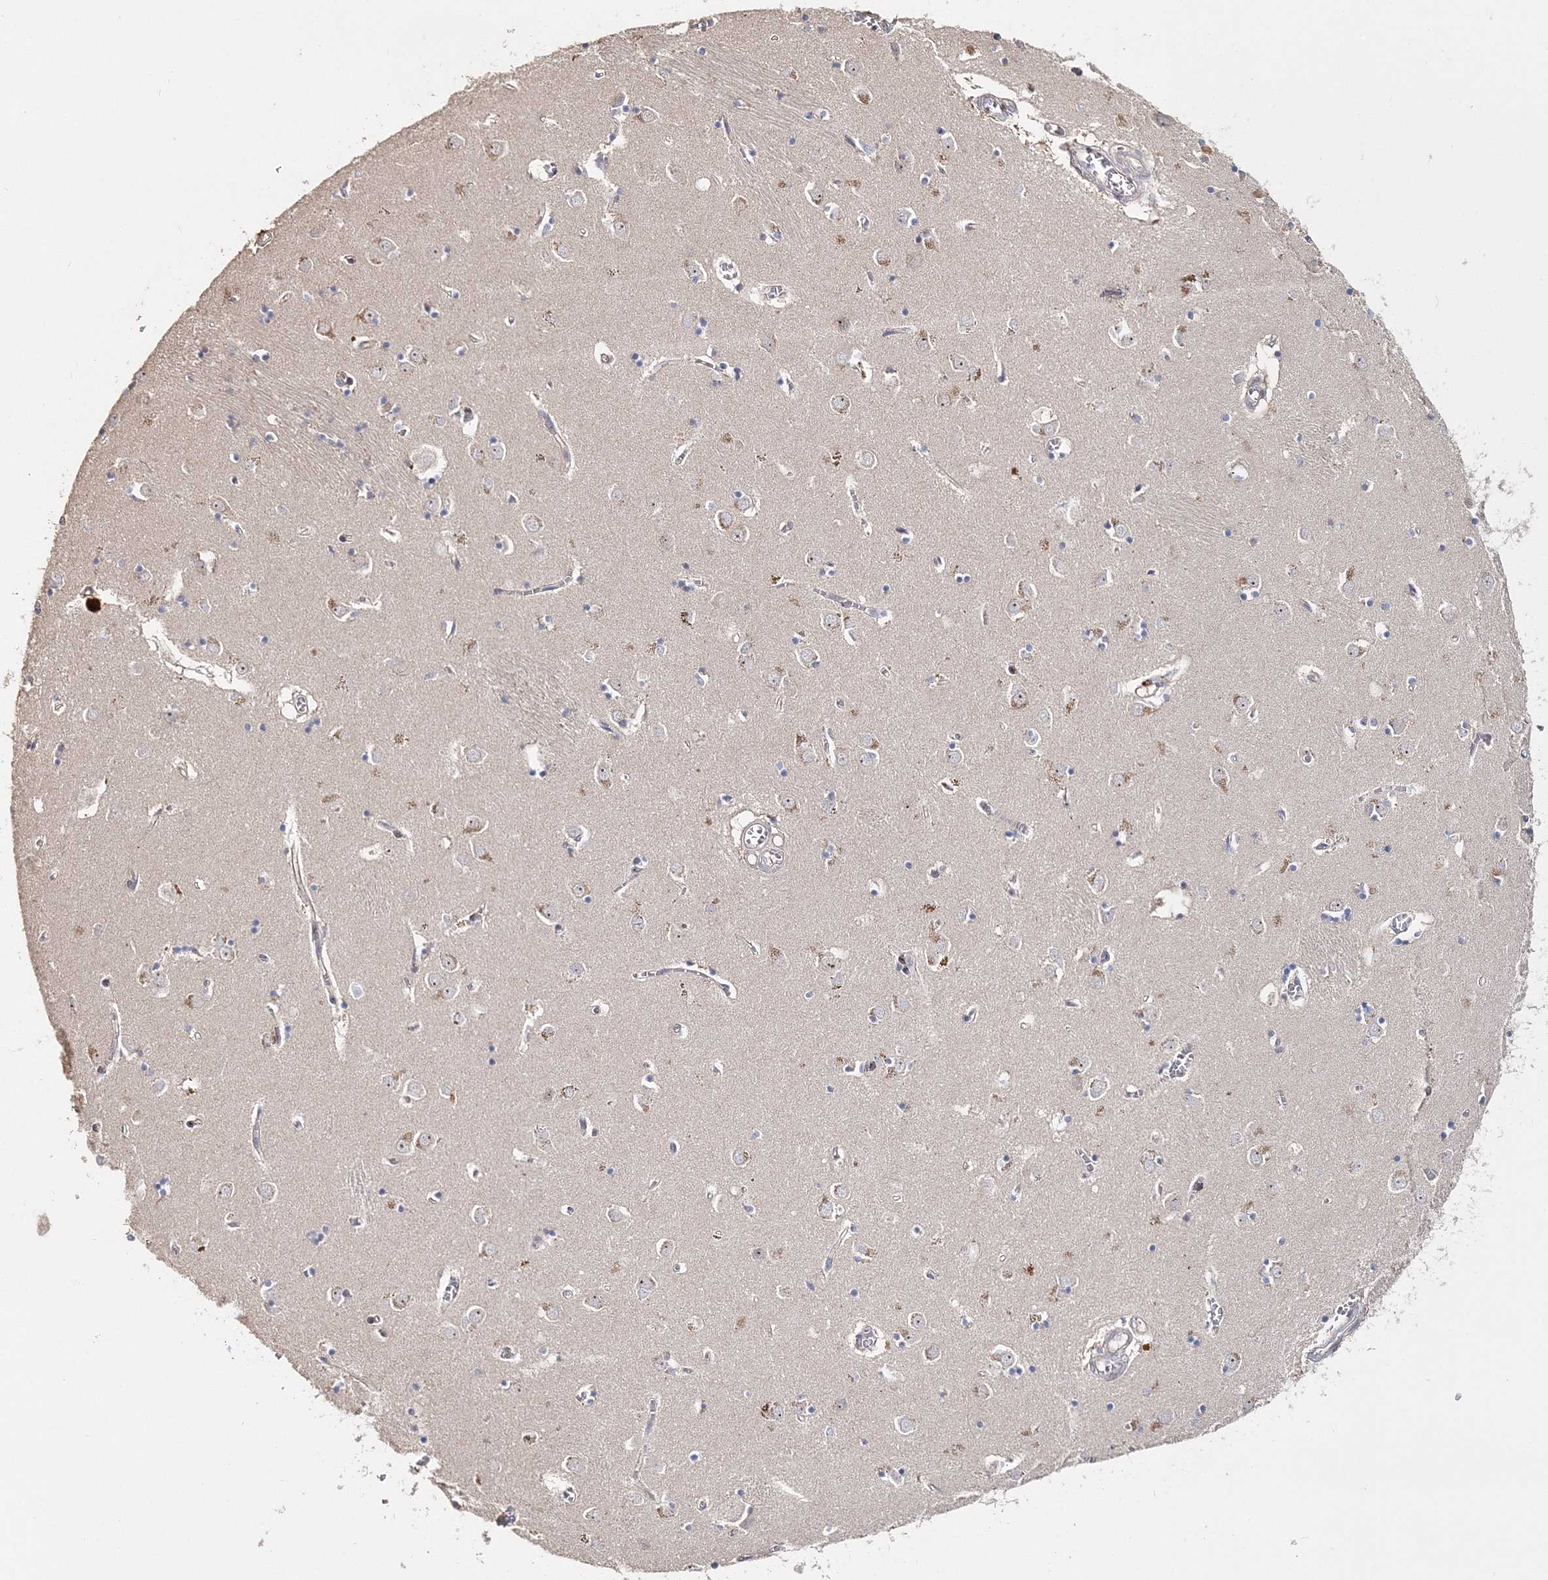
{"staining": {"intensity": "negative", "quantity": "none", "location": "none"}, "tissue": "caudate", "cell_type": "Glial cells", "image_type": "normal", "snomed": [{"axis": "morphology", "description": "Normal tissue, NOS"}, {"axis": "topography", "description": "Lateral ventricle wall"}], "caption": "High power microscopy photomicrograph of an immunohistochemistry (IHC) image of benign caudate, revealing no significant staining in glial cells.", "gene": "GJB5", "patient": {"sex": "male", "age": 70}}